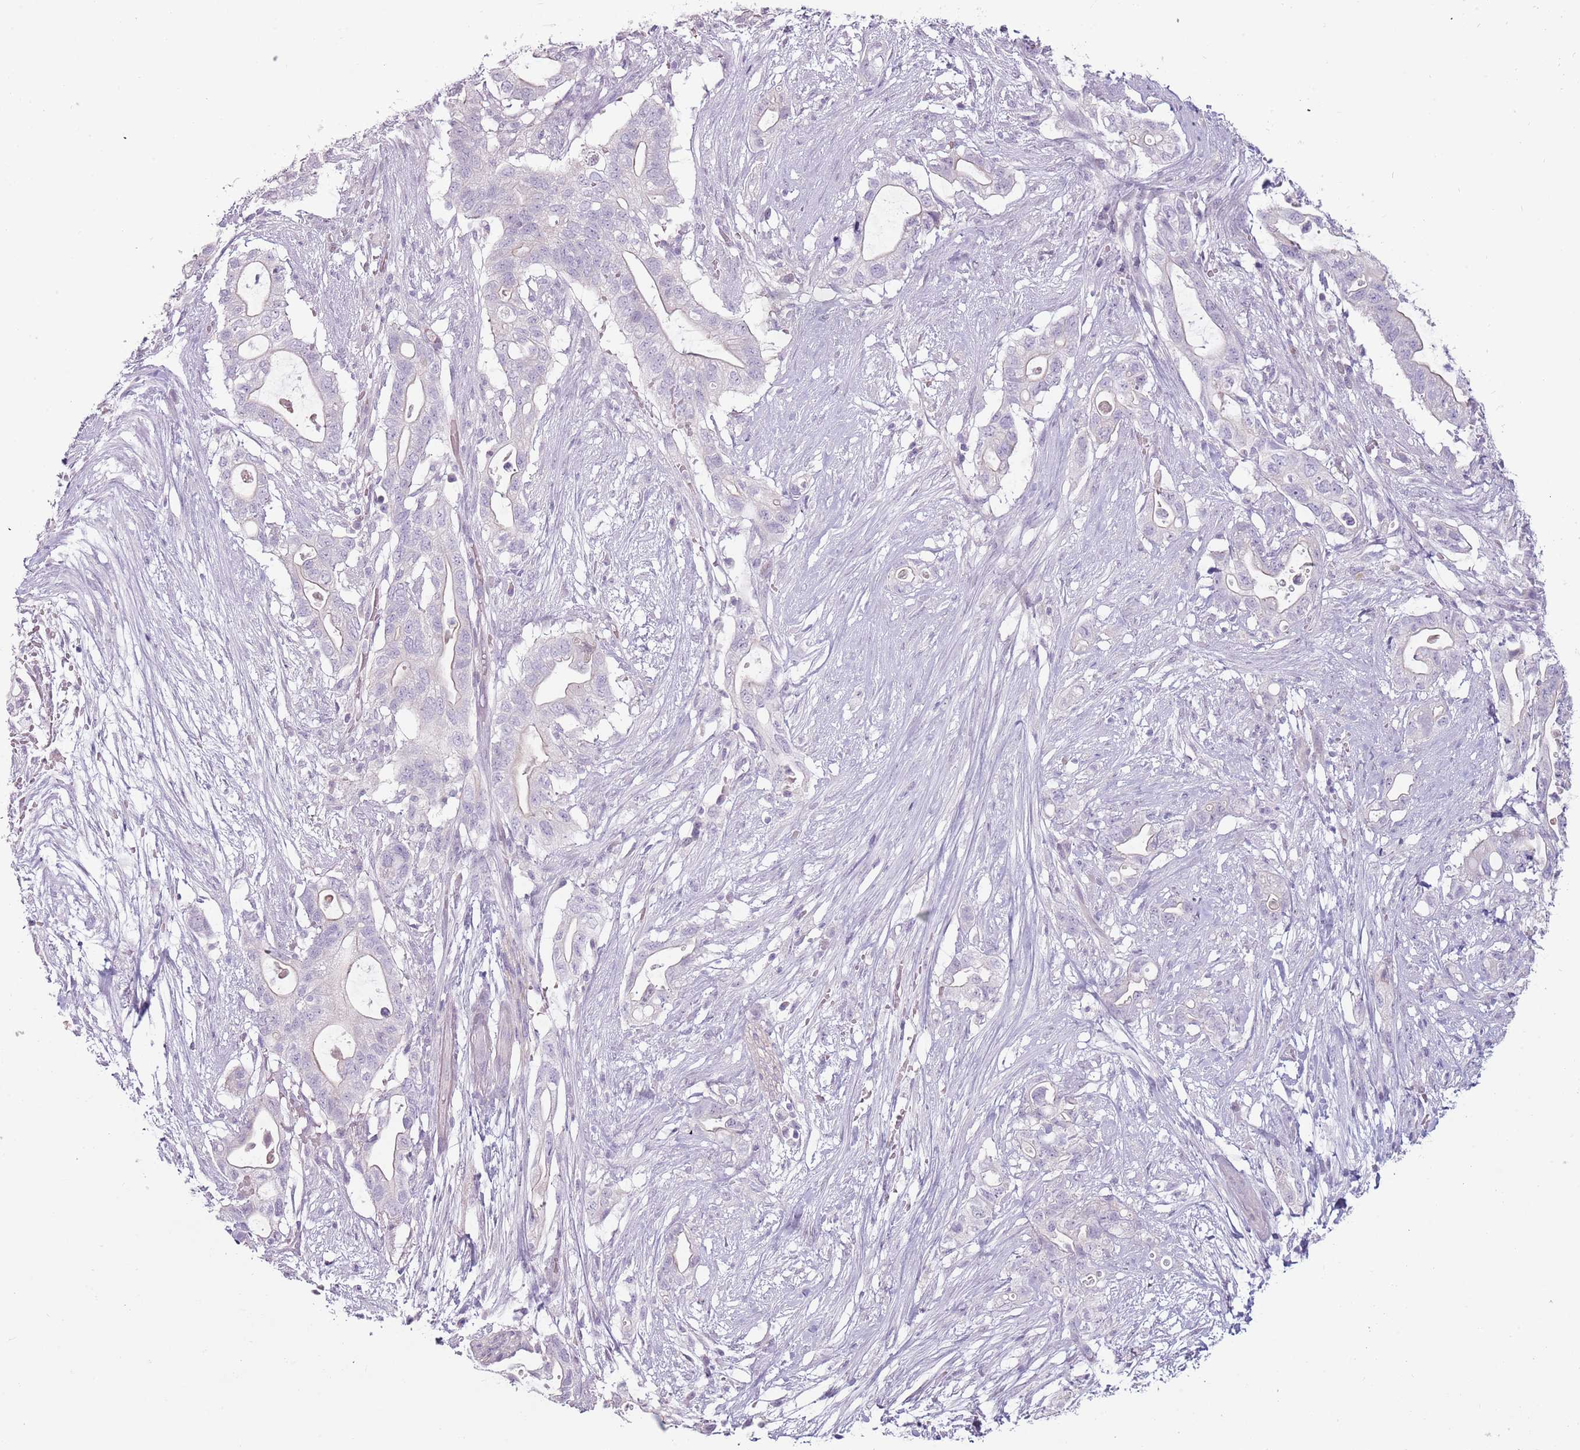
{"staining": {"intensity": "negative", "quantity": "none", "location": "none"}, "tissue": "pancreatic cancer", "cell_type": "Tumor cells", "image_type": "cancer", "snomed": [{"axis": "morphology", "description": "Adenocarcinoma, NOS"}, {"axis": "topography", "description": "Pancreas"}], "caption": "This is an immunohistochemistry micrograph of human pancreatic adenocarcinoma. There is no staining in tumor cells.", "gene": "RFX2", "patient": {"sex": "female", "age": 72}}